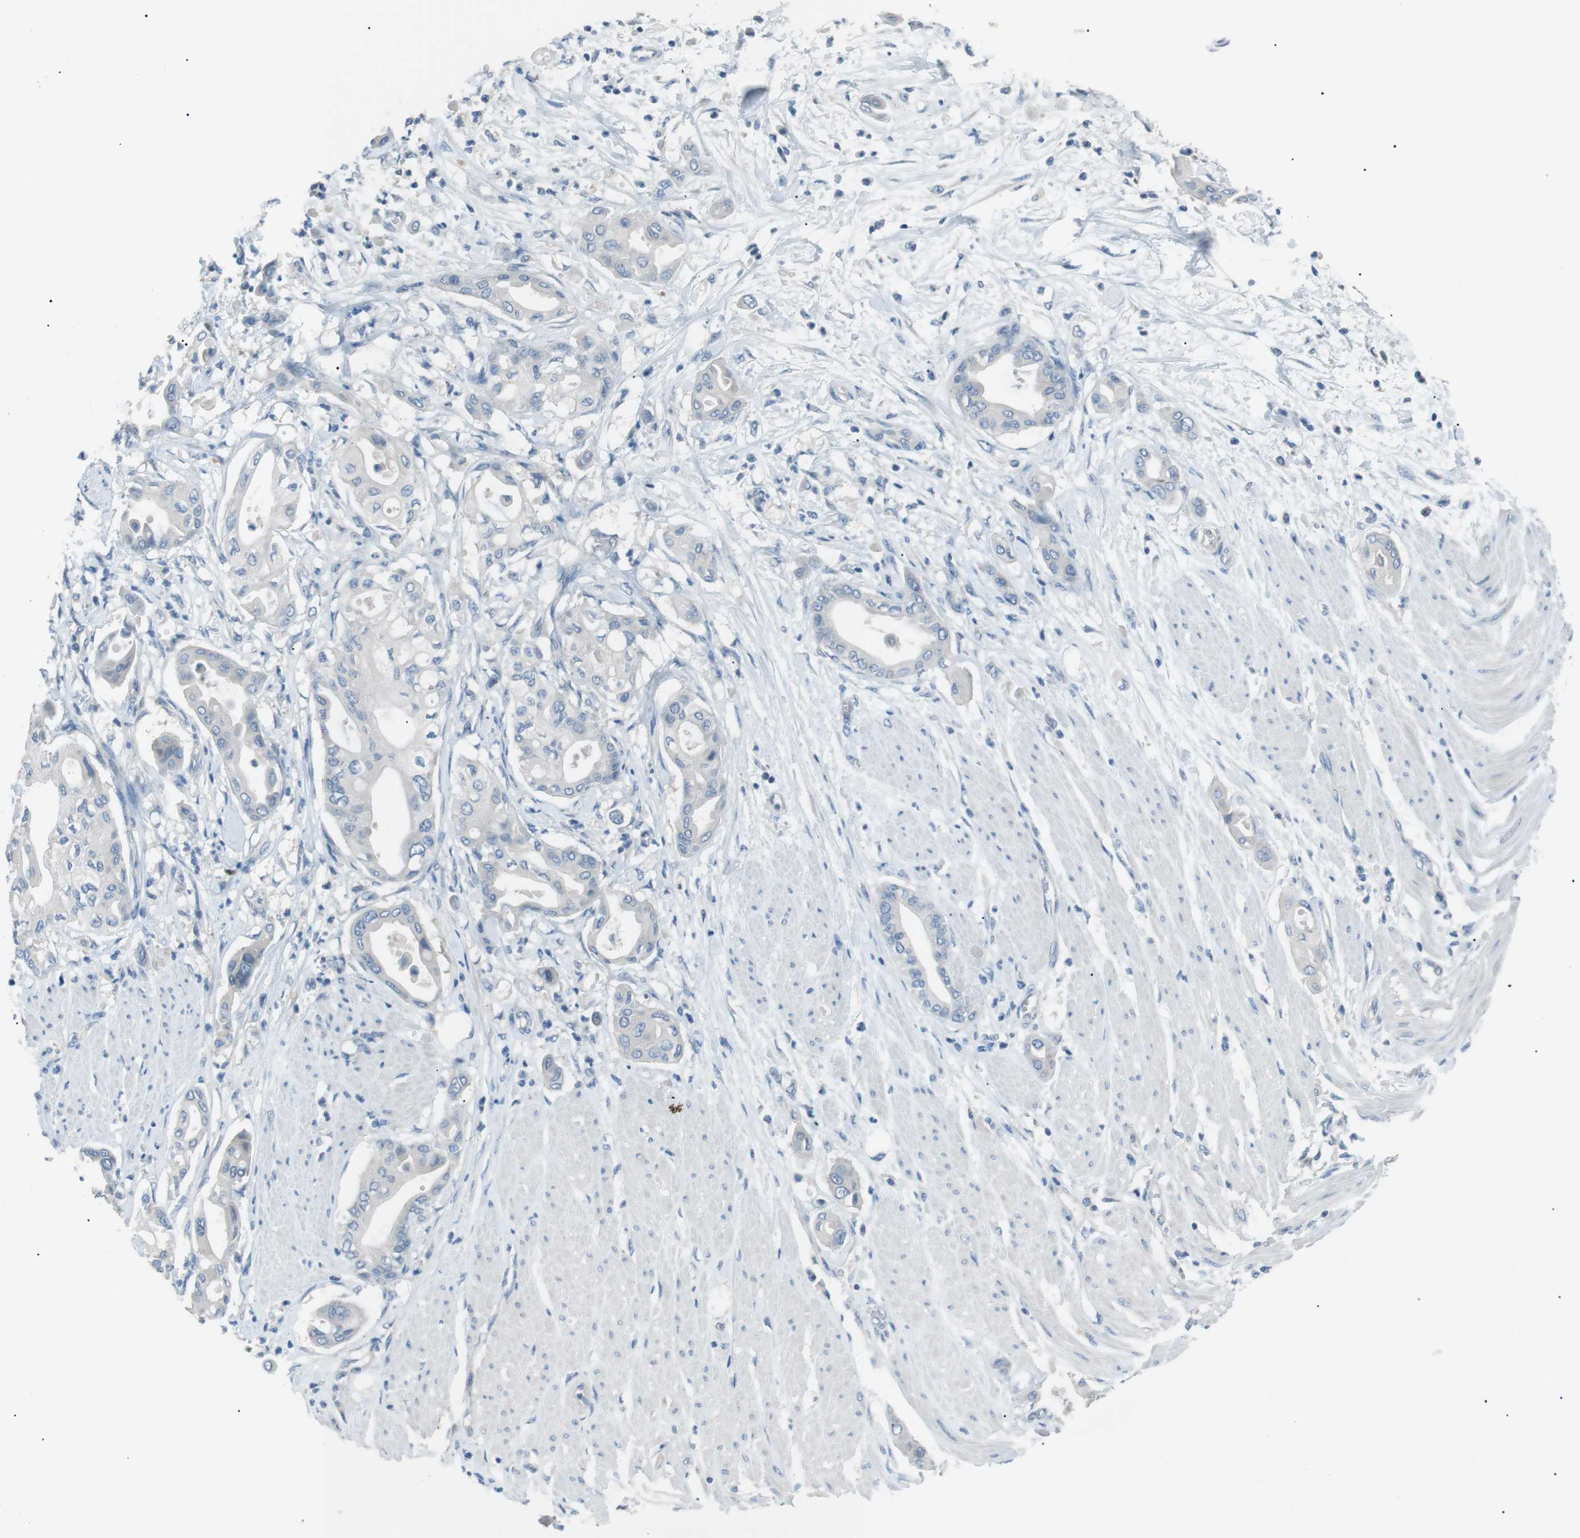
{"staining": {"intensity": "negative", "quantity": "none", "location": "none"}, "tissue": "pancreatic cancer", "cell_type": "Tumor cells", "image_type": "cancer", "snomed": [{"axis": "morphology", "description": "Adenocarcinoma, NOS"}, {"axis": "morphology", "description": "Adenocarcinoma, metastatic, NOS"}, {"axis": "topography", "description": "Lymph node"}, {"axis": "topography", "description": "Pancreas"}, {"axis": "topography", "description": "Duodenum"}], "caption": "Pancreatic cancer (adenocarcinoma) was stained to show a protein in brown. There is no significant staining in tumor cells.", "gene": "CDH26", "patient": {"sex": "female", "age": 64}}